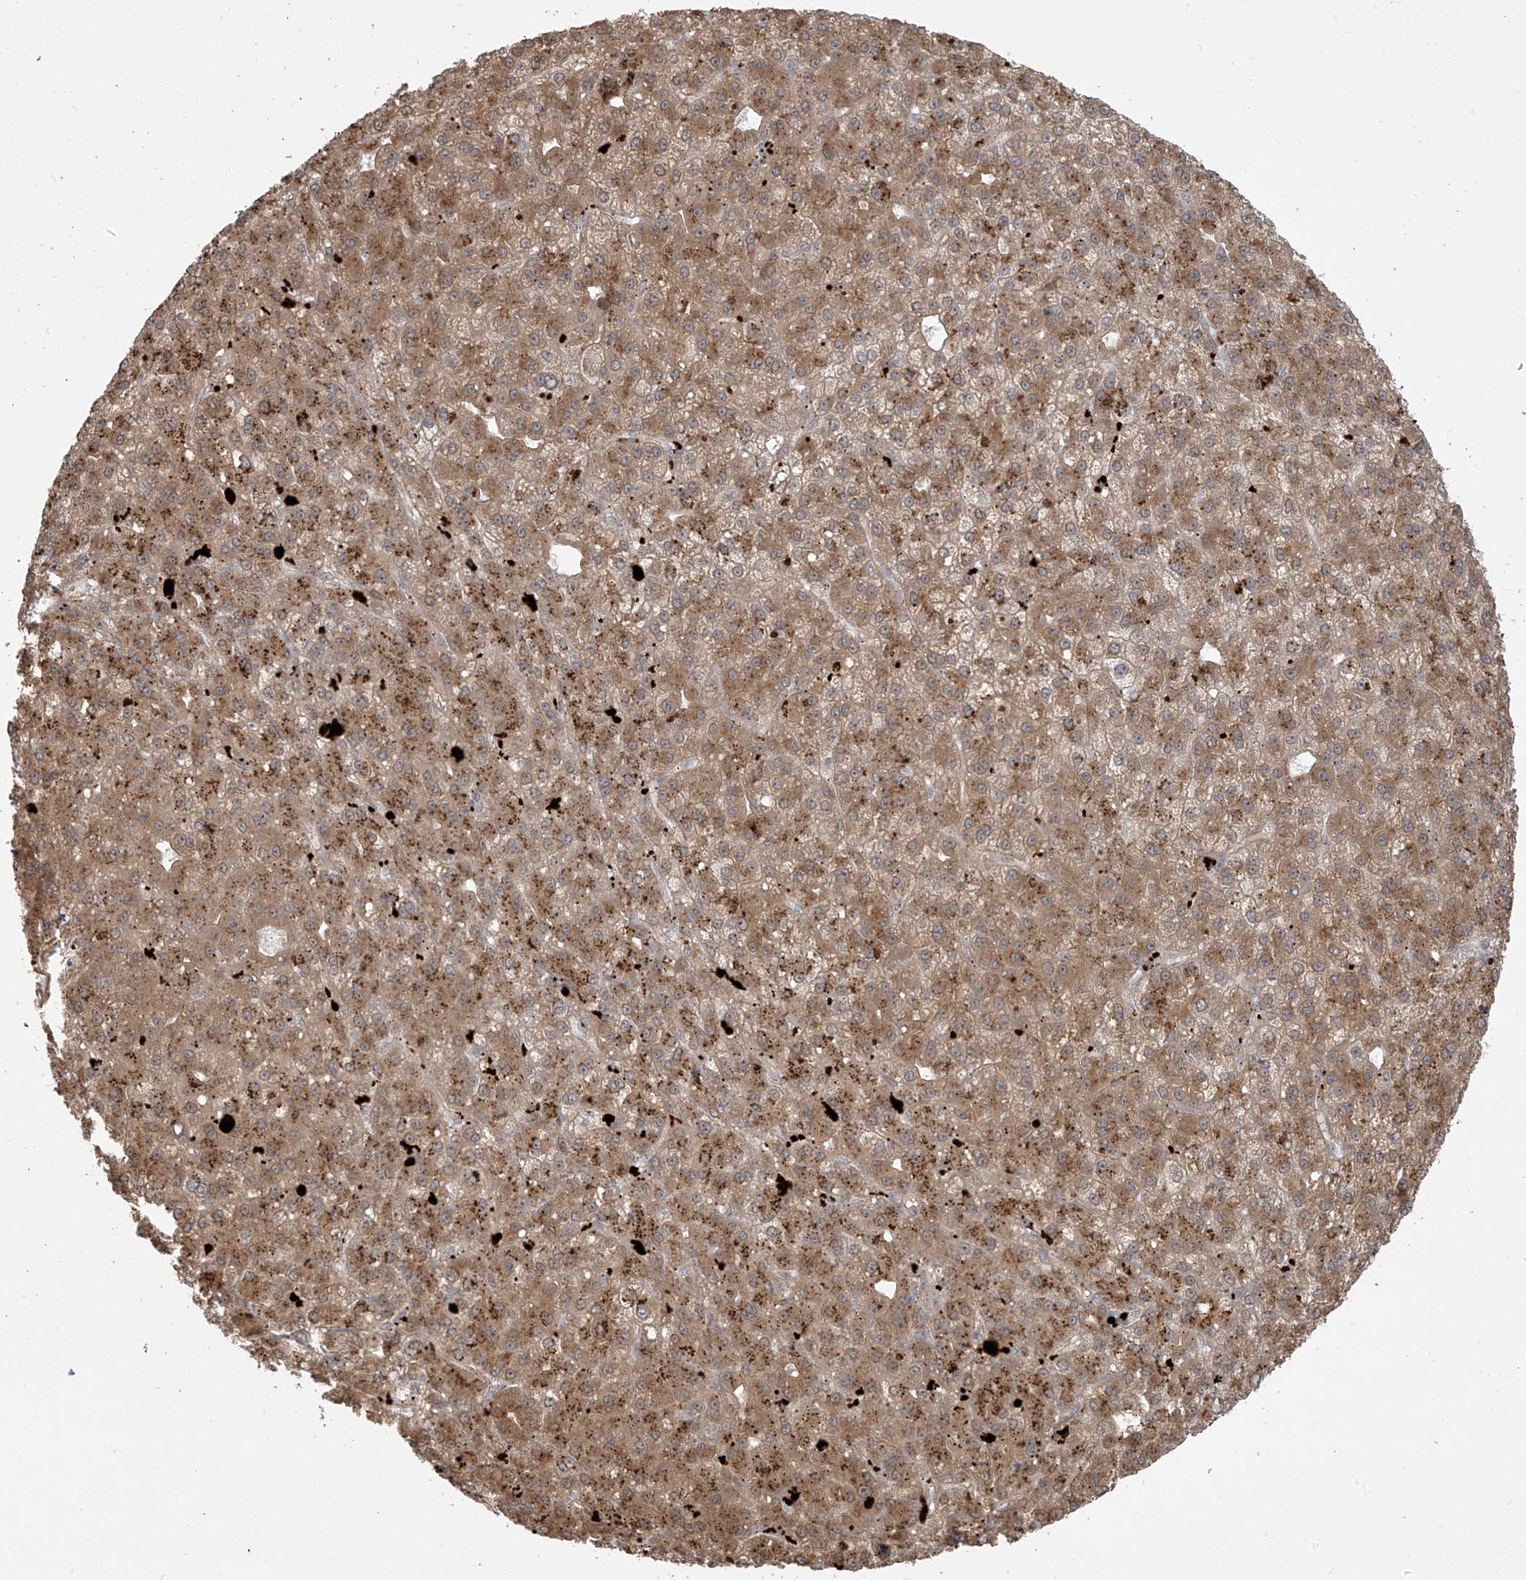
{"staining": {"intensity": "moderate", "quantity": ">75%", "location": "cytoplasmic/membranous"}, "tissue": "liver cancer", "cell_type": "Tumor cells", "image_type": "cancer", "snomed": [{"axis": "morphology", "description": "Carcinoma, Hepatocellular, NOS"}, {"axis": "topography", "description": "Liver"}], "caption": "DAB immunohistochemical staining of liver hepatocellular carcinoma shows moderate cytoplasmic/membranous protein positivity in approximately >75% of tumor cells.", "gene": "PLEKHM3", "patient": {"sex": "male", "age": 67}}